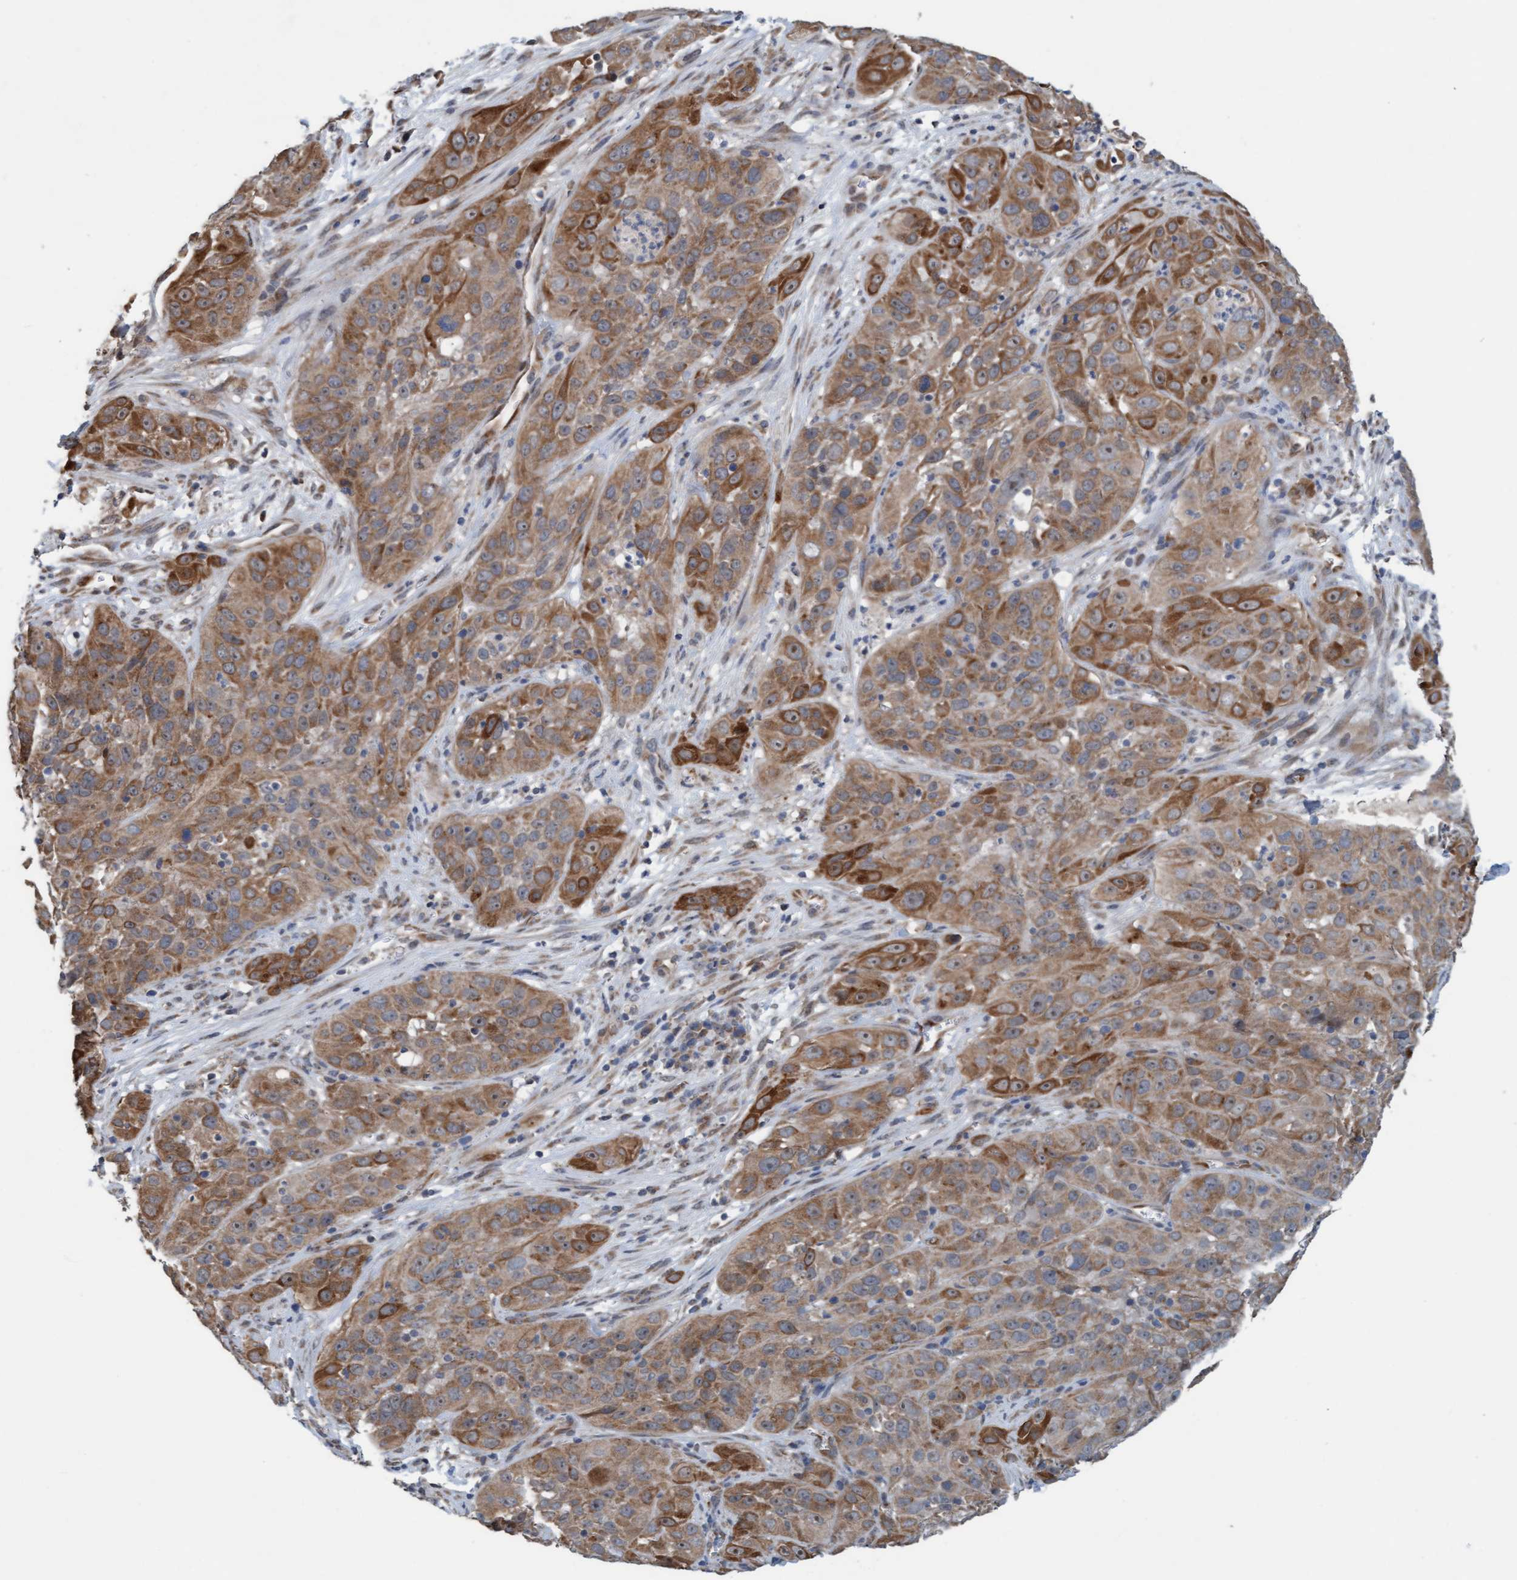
{"staining": {"intensity": "strong", "quantity": ">75%", "location": "cytoplasmic/membranous"}, "tissue": "cervical cancer", "cell_type": "Tumor cells", "image_type": "cancer", "snomed": [{"axis": "morphology", "description": "Squamous cell carcinoma, NOS"}, {"axis": "topography", "description": "Cervix"}], "caption": "Immunohistochemical staining of cervical cancer (squamous cell carcinoma) exhibits high levels of strong cytoplasmic/membranous protein staining in approximately >75% of tumor cells.", "gene": "ZNF566", "patient": {"sex": "female", "age": 32}}